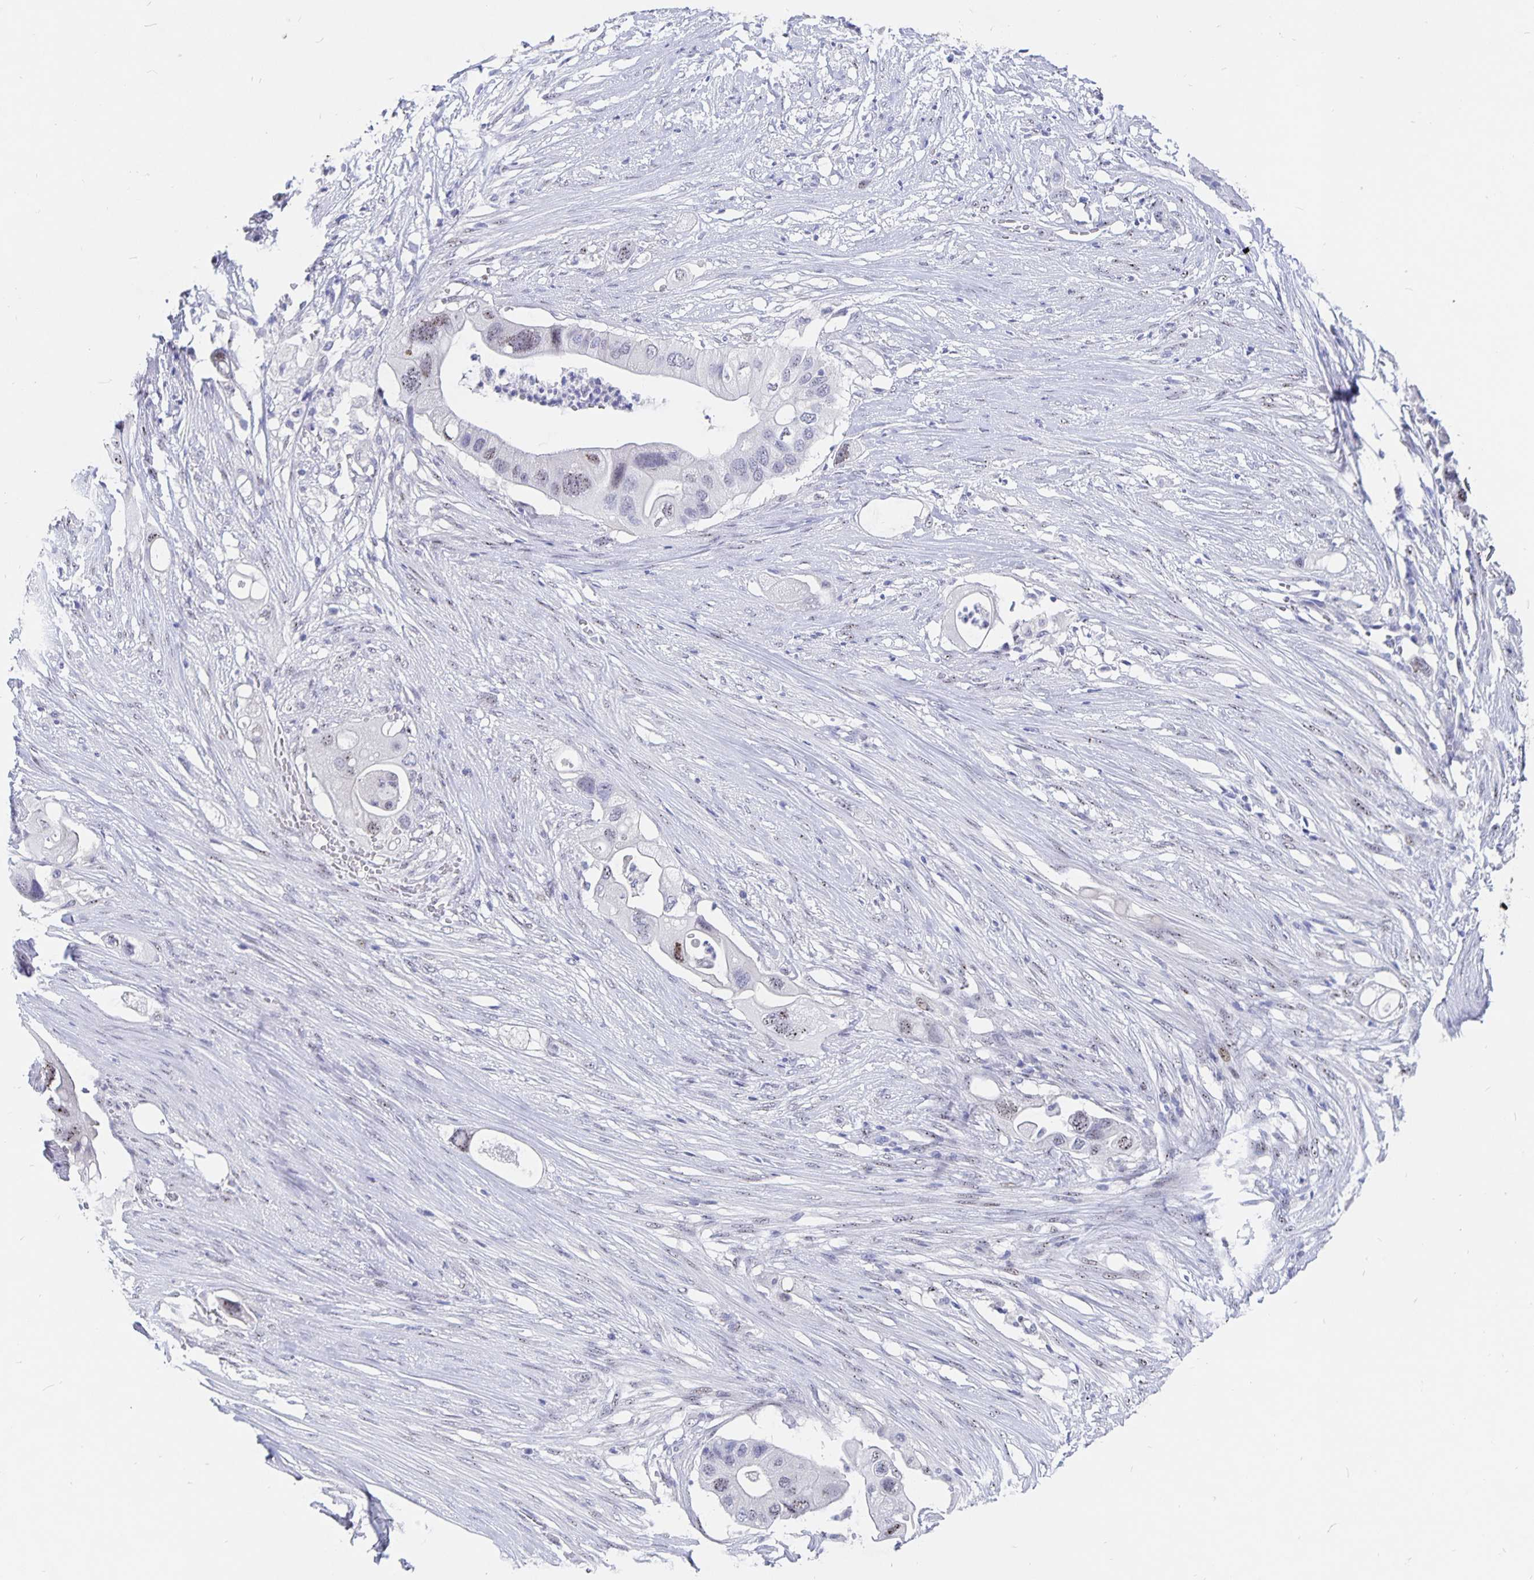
{"staining": {"intensity": "weak", "quantity": "25%-75%", "location": "nuclear"}, "tissue": "pancreatic cancer", "cell_type": "Tumor cells", "image_type": "cancer", "snomed": [{"axis": "morphology", "description": "Adenocarcinoma, NOS"}, {"axis": "topography", "description": "Pancreas"}], "caption": "Pancreatic cancer stained with a protein marker displays weak staining in tumor cells.", "gene": "SMOC1", "patient": {"sex": "female", "age": 72}}